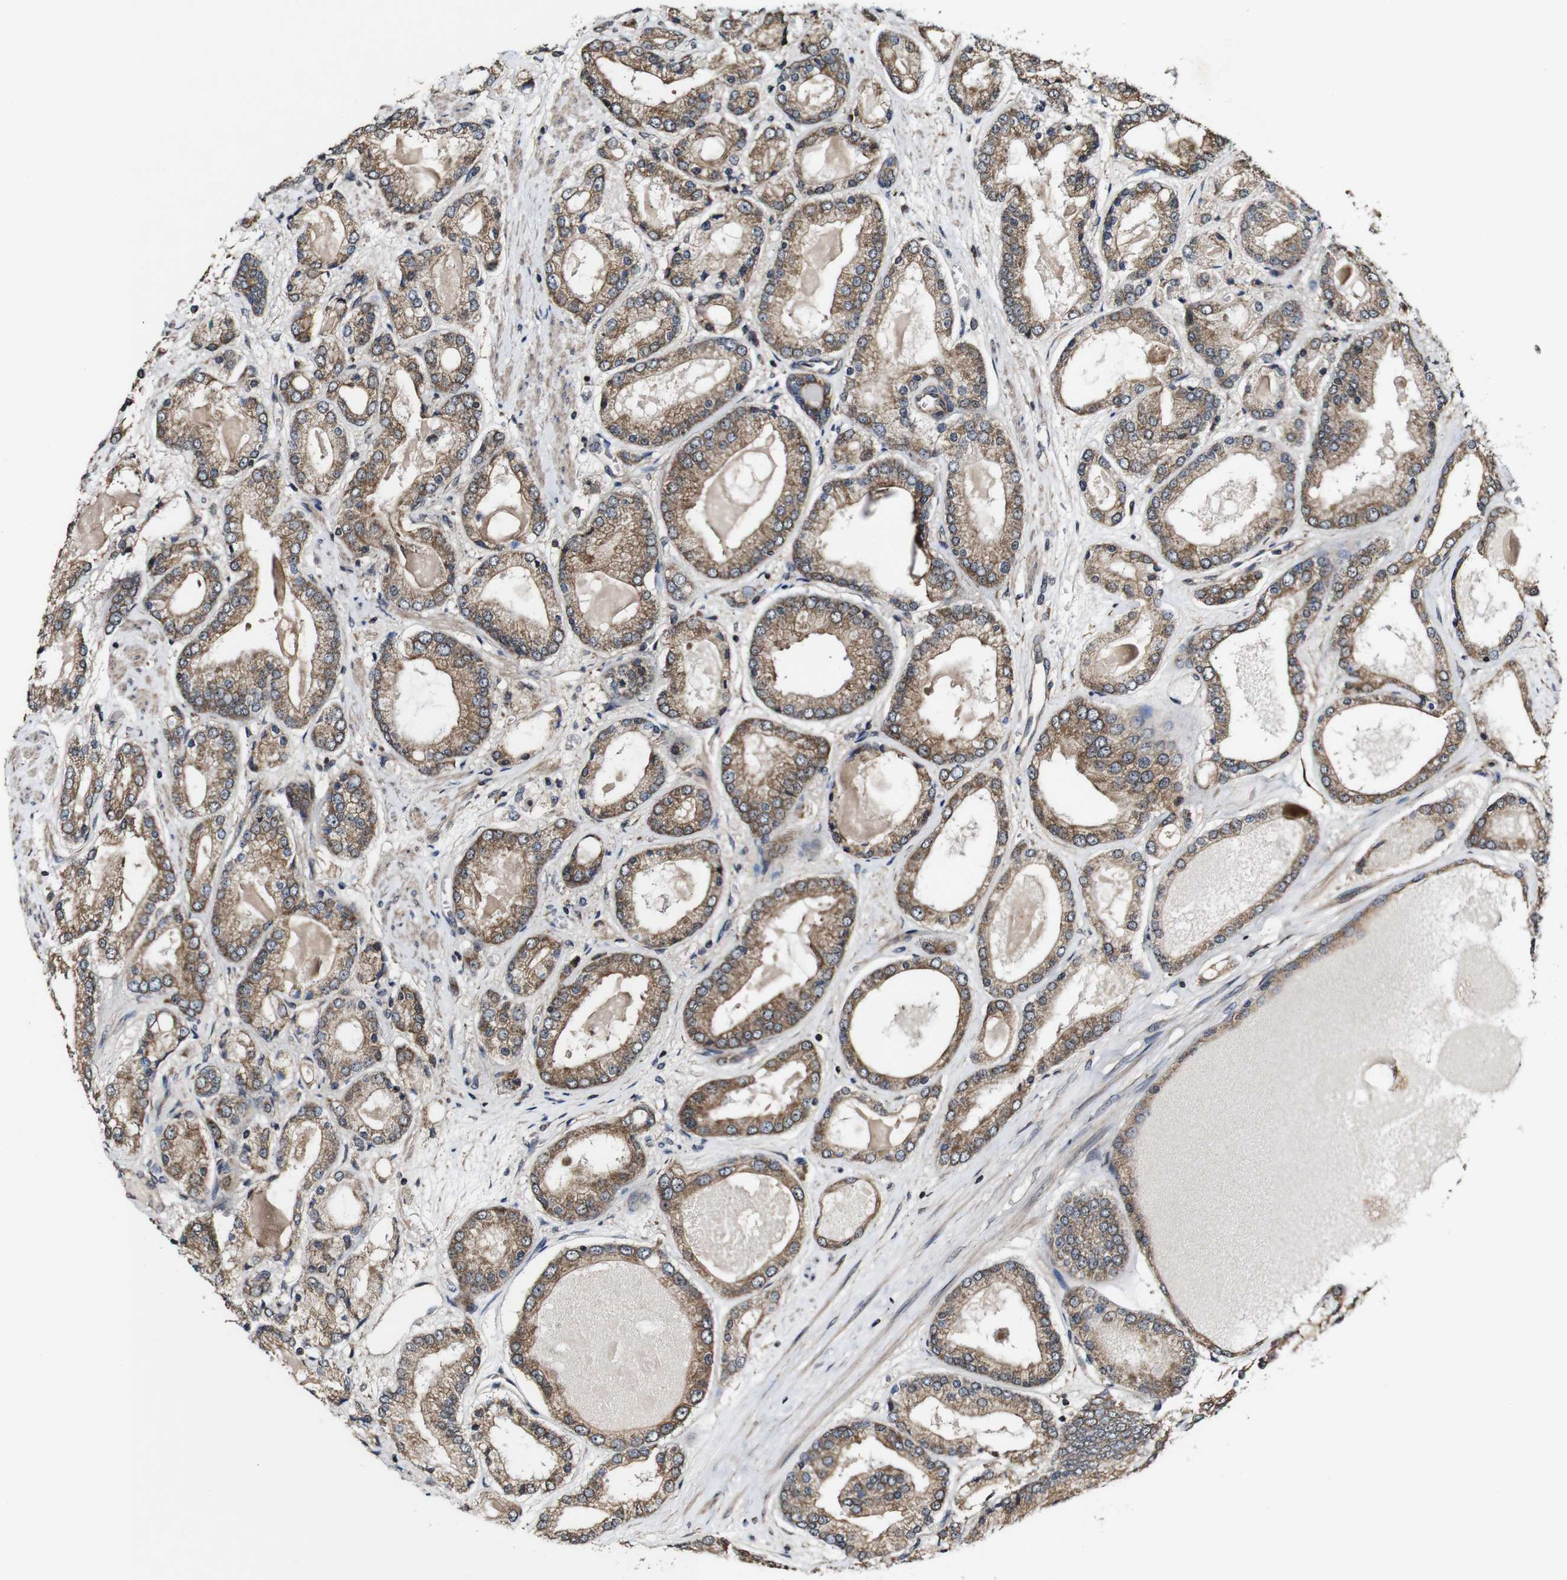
{"staining": {"intensity": "moderate", "quantity": ">75%", "location": "cytoplasmic/membranous"}, "tissue": "prostate cancer", "cell_type": "Tumor cells", "image_type": "cancer", "snomed": [{"axis": "morphology", "description": "Adenocarcinoma, High grade"}, {"axis": "topography", "description": "Prostate"}], "caption": "Protein expression analysis of prostate adenocarcinoma (high-grade) displays moderate cytoplasmic/membranous positivity in approximately >75% of tumor cells. The staining was performed using DAB (3,3'-diaminobenzidine) to visualize the protein expression in brown, while the nuclei were stained in blue with hematoxylin (Magnification: 20x).", "gene": "BTN3A3", "patient": {"sex": "male", "age": 59}}